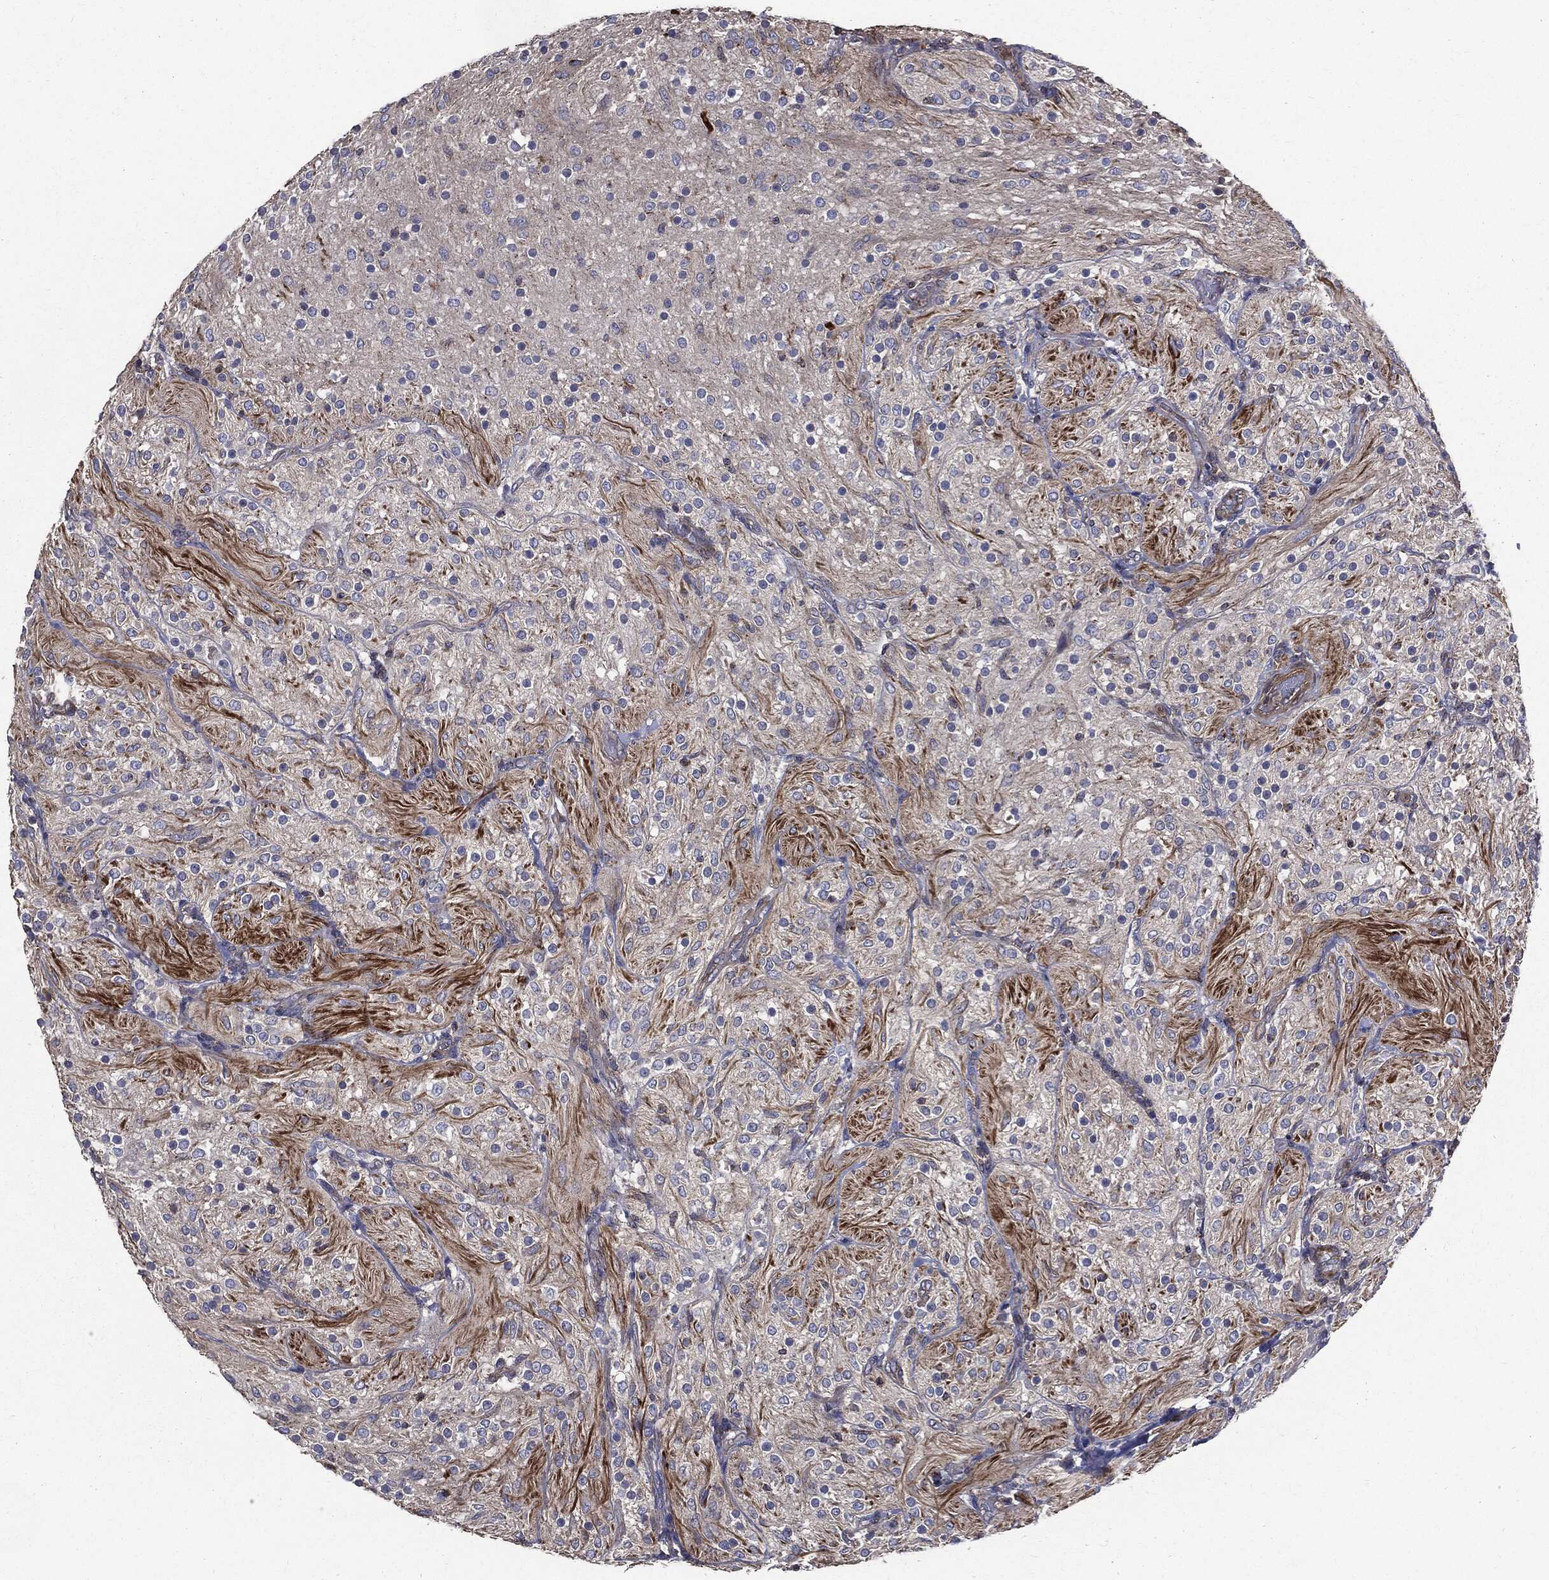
{"staining": {"intensity": "negative", "quantity": "none", "location": "none"}, "tissue": "glioma", "cell_type": "Tumor cells", "image_type": "cancer", "snomed": [{"axis": "morphology", "description": "Glioma, malignant, Low grade"}, {"axis": "topography", "description": "Brain"}], "caption": "Glioma stained for a protein using immunohistochemistry (IHC) reveals no expression tumor cells.", "gene": "PDCD6IP", "patient": {"sex": "male", "age": 3}}